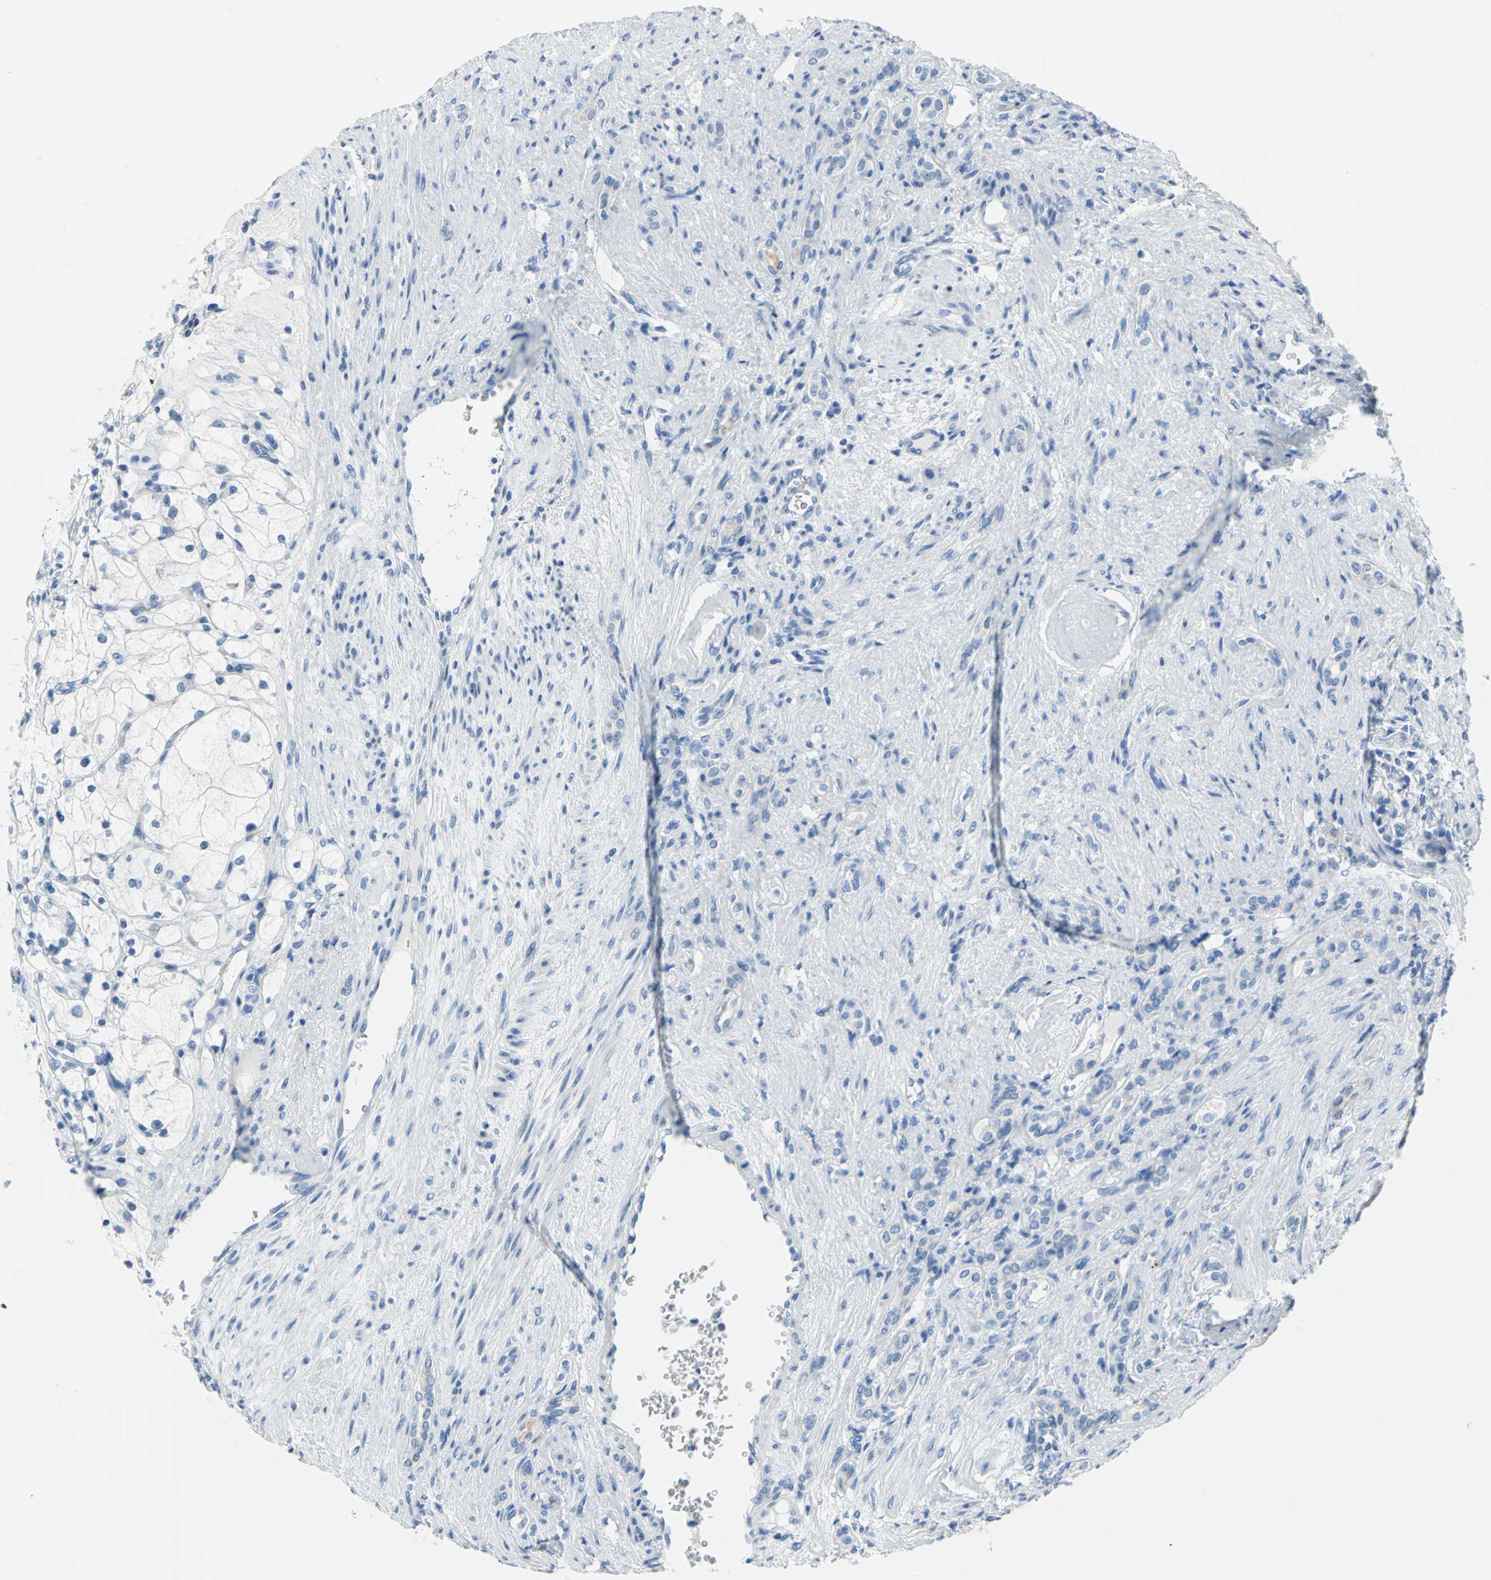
{"staining": {"intensity": "negative", "quantity": "none", "location": "none"}, "tissue": "renal cancer", "cell_type": "Tumor cells", "image_type": "cancer", "snomed": [{"axis": "morphology", "description": "Adenocarcinoma, NOS"}, {"axis": "topography", "description": "Kidney"}], "caption": "The immunohistochemistry histopathology image has no significant staining in tumor cells of renal cancer tissue.", "gene": "SFN", "patient": {"sex": "female", "age": 83}}